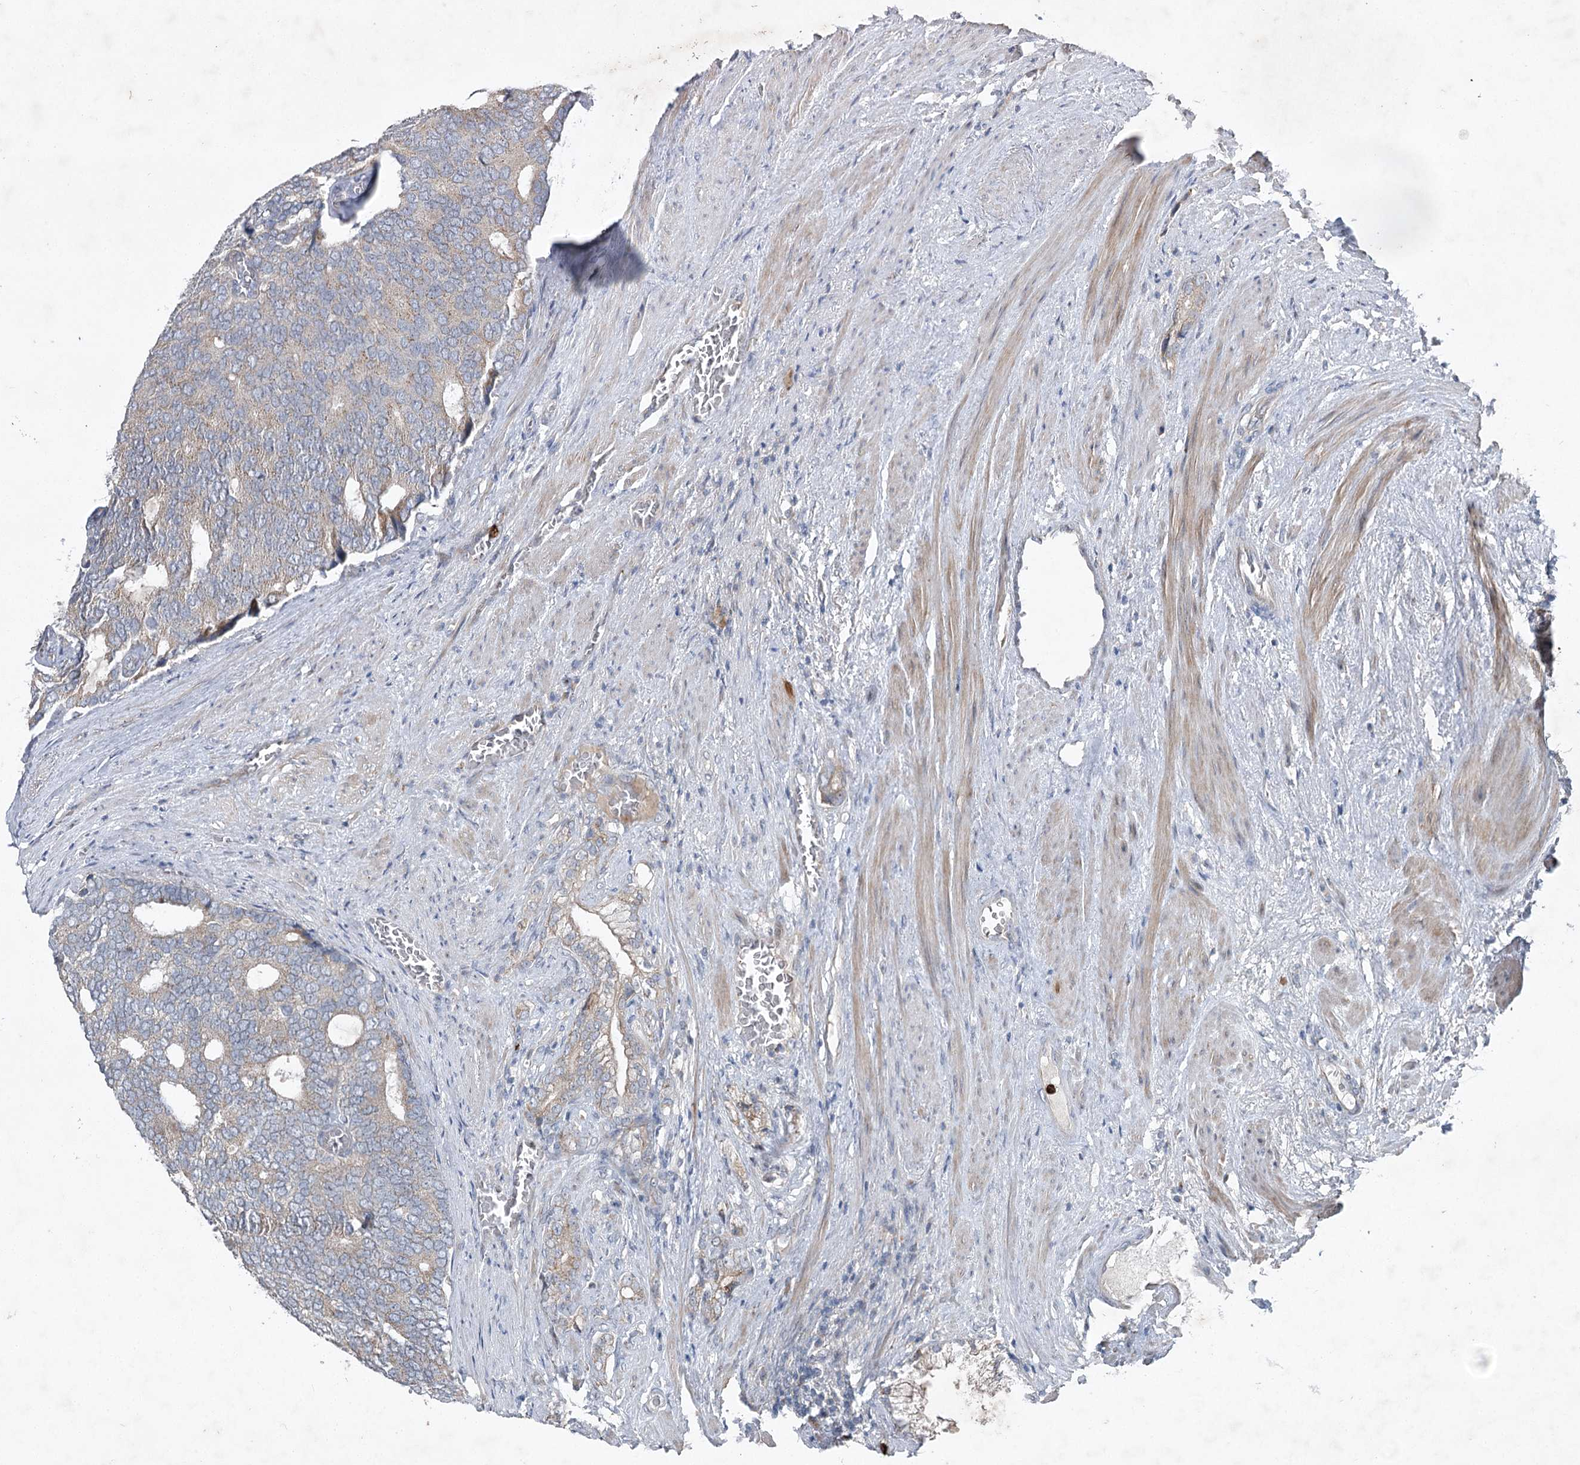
{"staining": {"intensity": "weak", "quantity": "<25%", "location": "cytoplasmic/membranous"}, "tissue": "prostate cancer", "cell_type": "Tumor cells", "image_type": "cancer", "snomed": [{"axis": "morphology", "description": "Adenocarcinoma, Low grade"}, {"axis": "topography", "description": "Prostate"}], "caption": "There is no significant expression in tumor cells of prostate adenocarcinoma (low-grade). (DAB immunohistochemistry (IHC) visualized using brightfield microscopy, high magnification).", "gene": "PLA2G12A", "patient": {"sex": "male", "age": 71}}